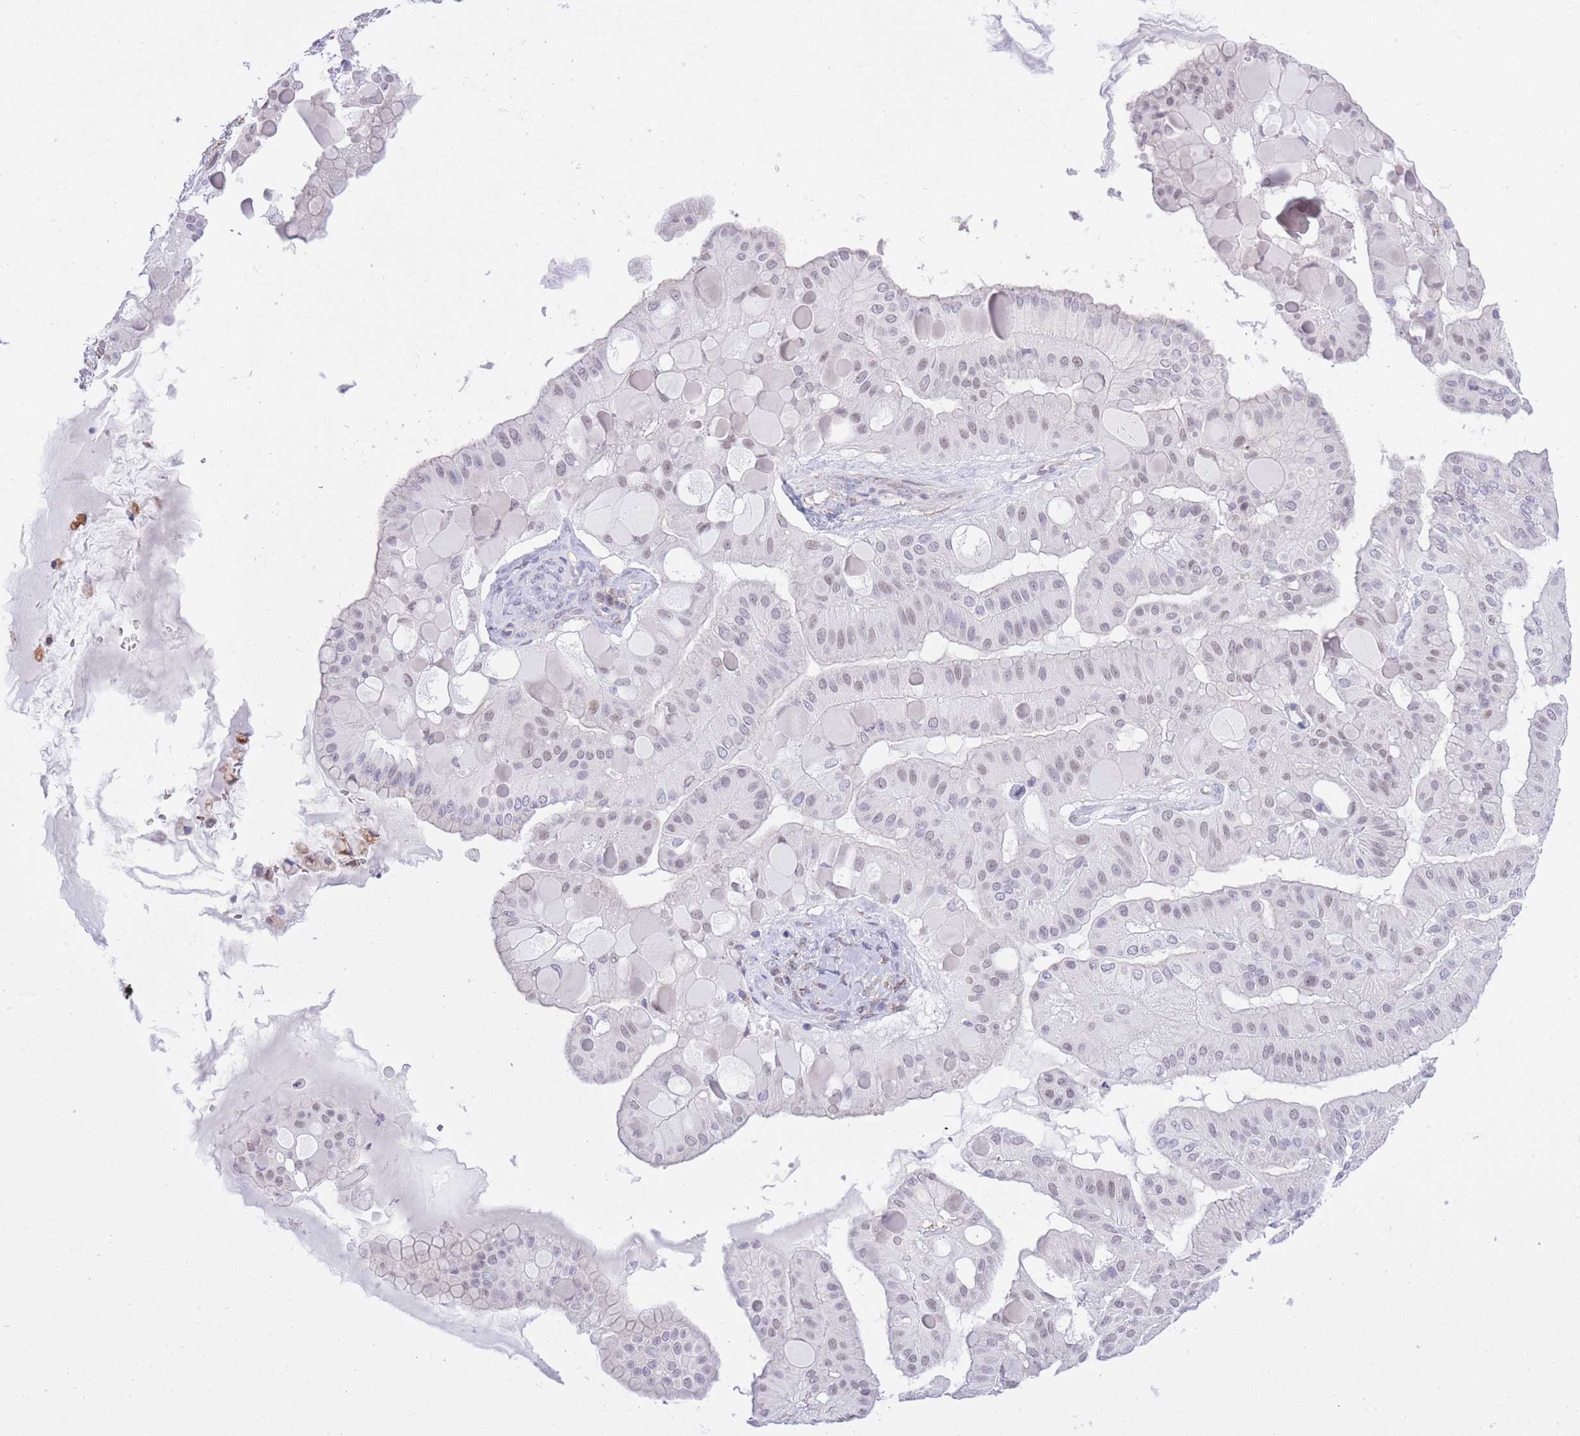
{"staining": {"intensity": "weak", "quantity": "25%-75%", "location": "nuclear"}, "tissue": "ovarian cancer", "cell_type": "Tumor cells", "image_type": "cancer", "snomed": [{"axis": "morphology", "description": "Cystadenocarcinoma, mucinous, NOS"}, {"axis": "topography", "description": "Ovary"}], "caption": "Immunohistochemical staining of human ovarian mucinous cystadenocarcinoma shows low levels of weak nuclear protein staining in about 25%-75% of tumor cells.", "gene": "MEIOSIN", "patient": {"sex": "female", "age": 61}}